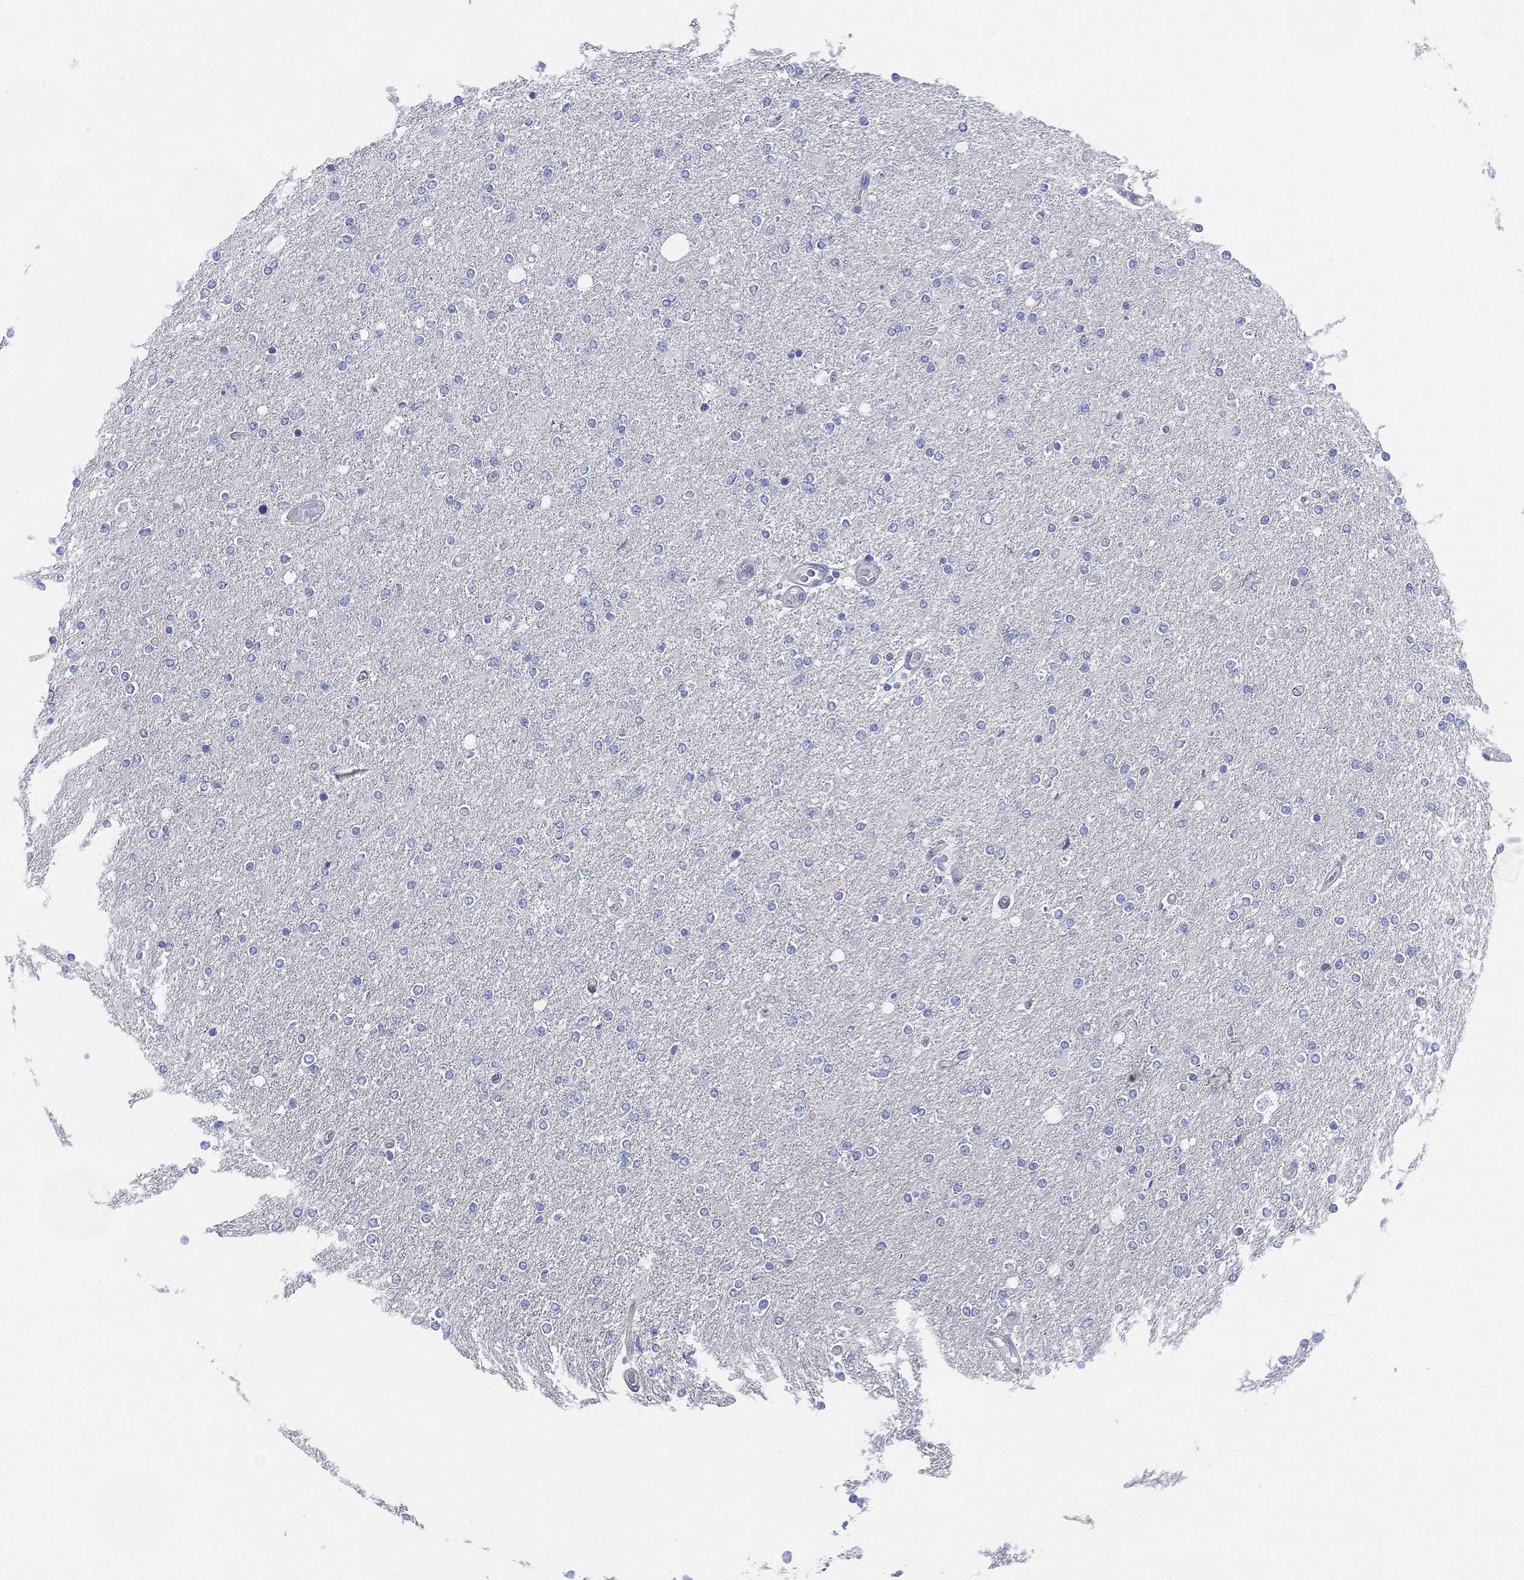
{"staining": {"intensity": "negative", "quantity": "none", "location": "none"}, "tissue": "glioma", "cell_type": "Tumor cells", "image_type": "cancer", "snomed": [{"axis": "morphology", "description": "Glioma, malignant, High grade"}, {"axis": "topography", "description": "Cerebral cortex"}], "caption": "Immunohistochemistry image of neoplastic tissue: glioma stained with DAB (3,3'-diaminobenzidine) displays no significant protein staining in tumor cells. Nuclei are stained in blue.", "gene": "CCDC70", "patient": {"sex": "male", "age": 70}}